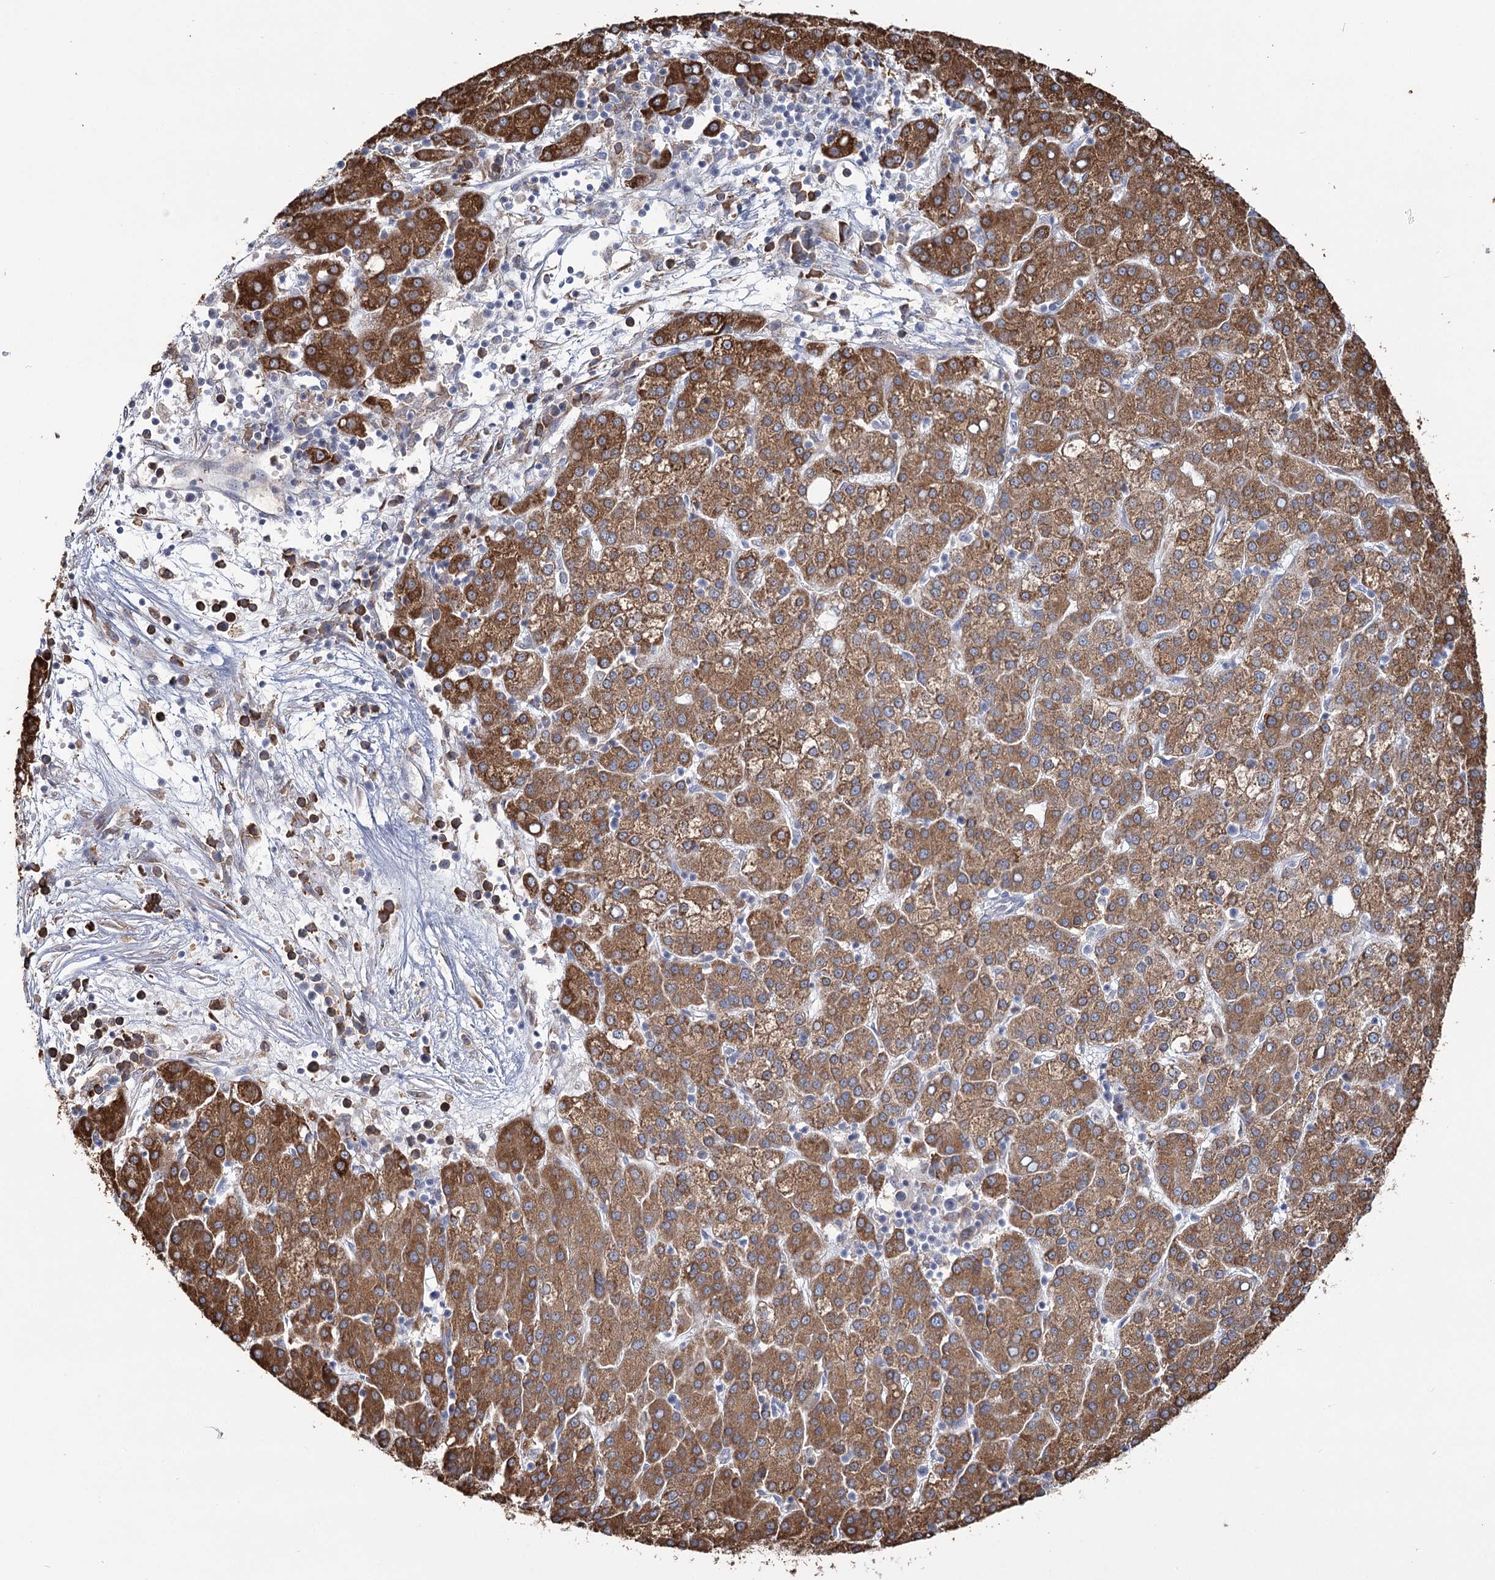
{"staining": {"intensity": "moderate", "quantity": ">75%", "location": "cytoplasmic/membranous"}, "tissue": "liver cancer", "cell_type": "Tumor cells", "image_type": "cancer", "snomed": [{"axis": "morphology", "description": "Carcinoma, Hepatocellular, NOS"}, {"axis": "topography", "description": "Liver"}], "caption": "Protein analysis of liver cancer tissue shows moderate cytoplasmic/membranous staining in approximately >75% of tumor cells.", "gene": "ZCCHC9", "patient": {"sex": "female", "age": 58}}